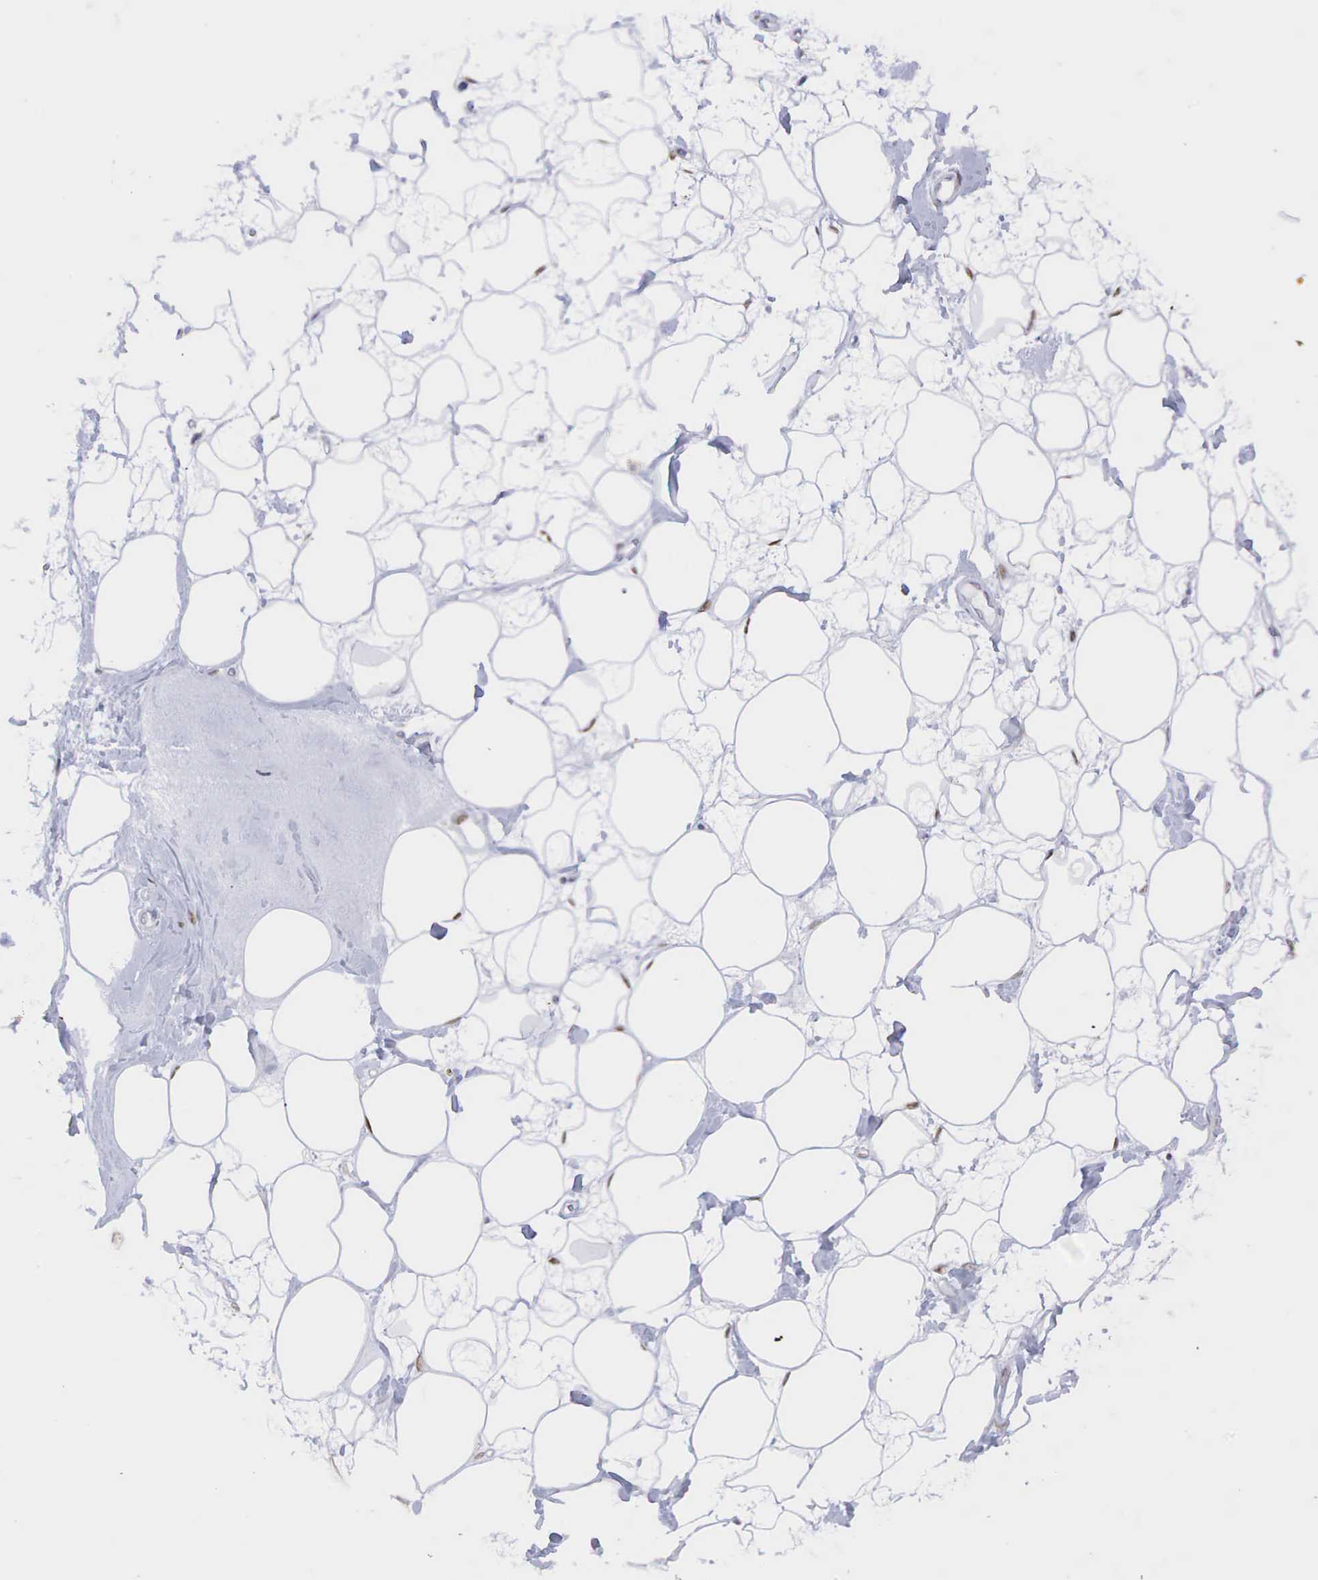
{"staining": {"intensity": "negative", "quantity": "none", "location": "none"}, "tissue": "adipose tissue", "cell_type": "Adipocytes", "image_type": "normal", "snomed": [{"axis": "morphology", "description": "Normal tissue, NOS"}, {"axis": "topography", "description": "Breast"}], "caption": "IHC photomicrograph of unremarkable human adipose tissue stained for a protein (brown), which exhibits no staining in adipocytes.", "gene": "AR", "patient": {"sex": "female", "age": 44}}